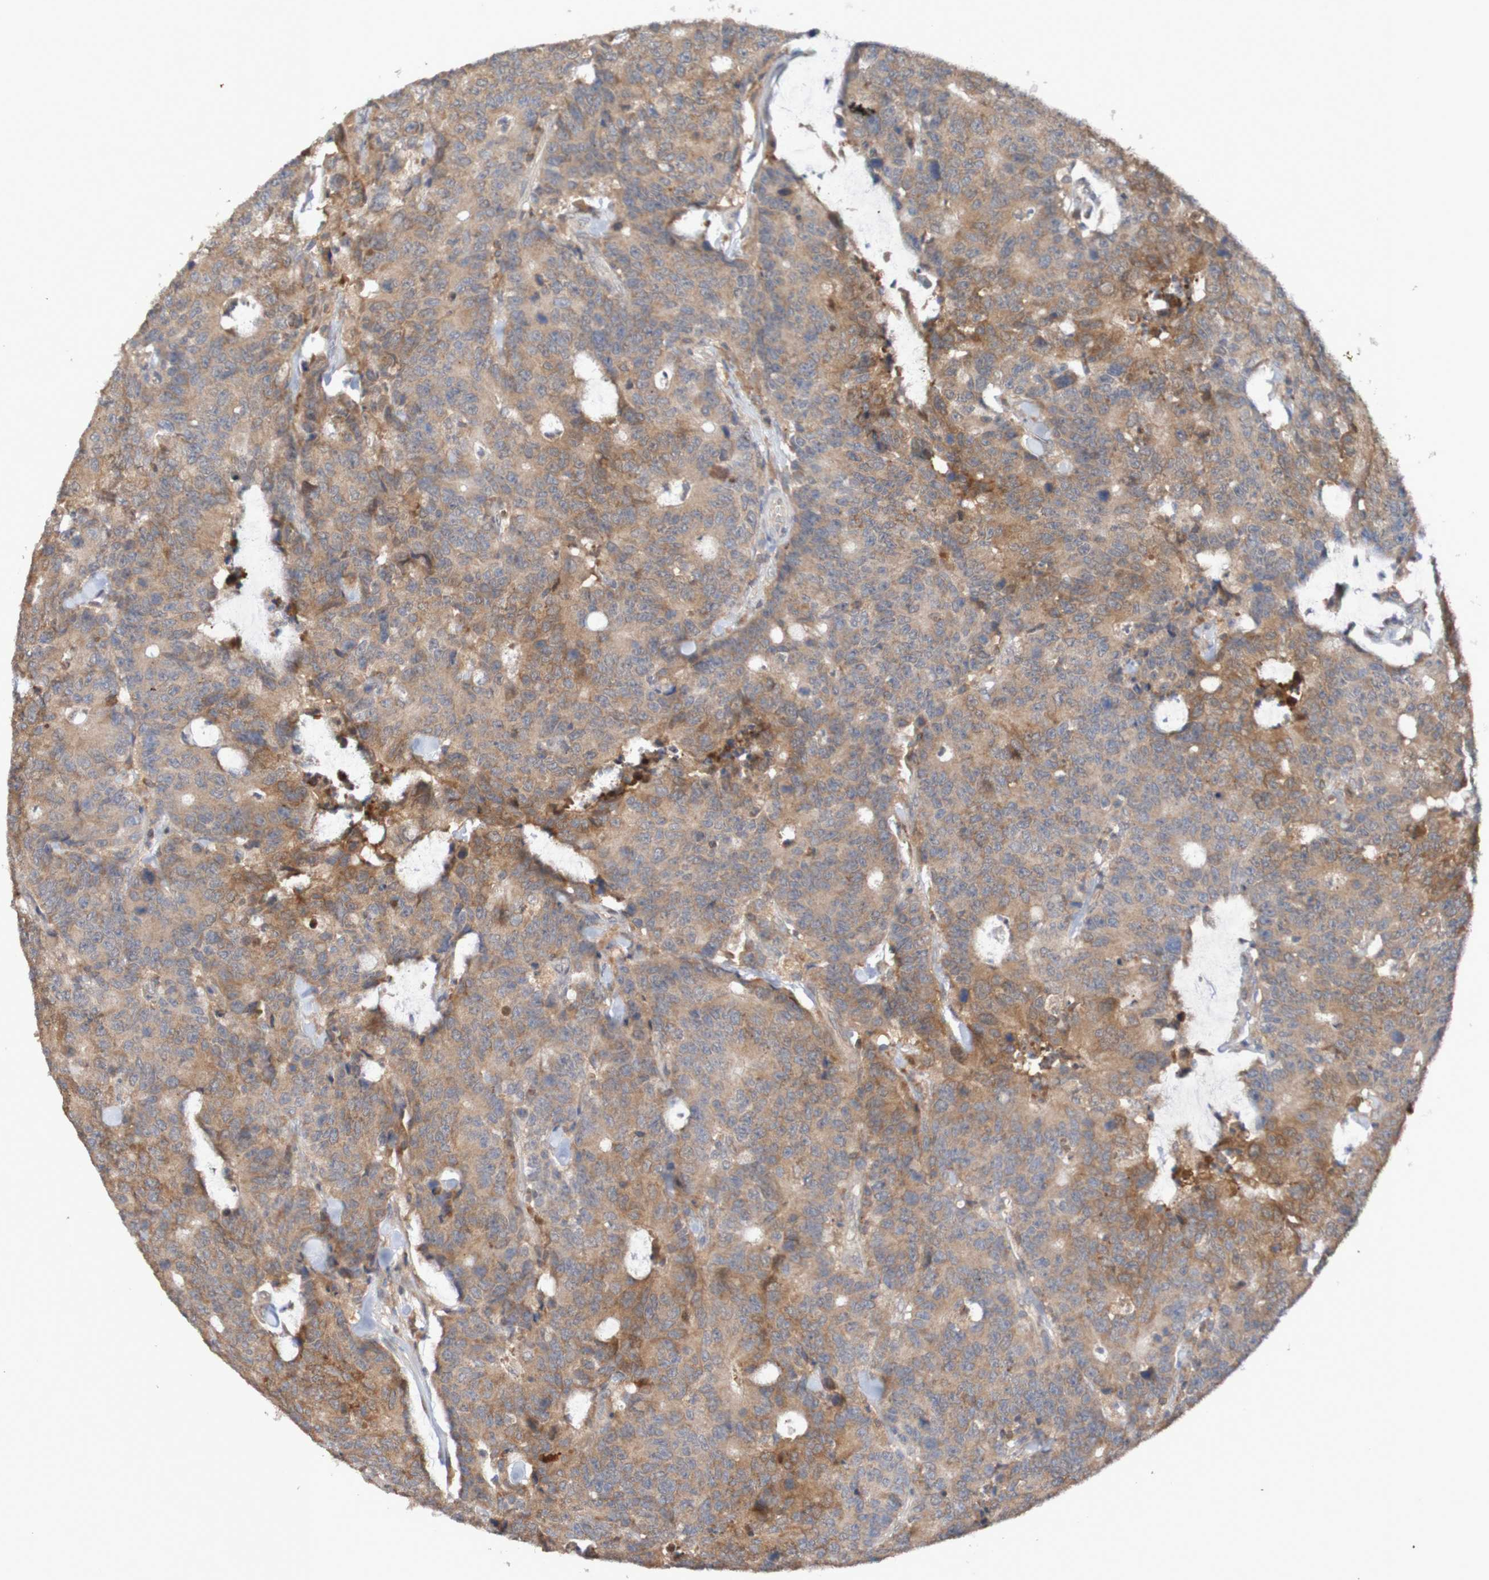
{"staining": {"intensity": "moderate", "quantity": ">75%", "location": "cytoplasmic/membranous"}, "tissue": "colorectal cancer", "cell_type": "Tumor cells", "image_type": "cancer", "snomed": [{"axis": "morphology", "description": "Adenocarcinoma, NOS"}, {"axis": "topography", "description": "Colon"}], "caption": "A high-resolution photomicrograph shows immunohistochemistry (IHC) staining of colorectal cancer, which reveals moderate cytoplasmic/membranous staining in approximately >75% of tumor cells. (DAB (3,3'-diaminobenzidine) = brown stain, brightfield microscopy at high magnification).", "gene": "C3orf18", "patient": {"sex": "female", "age": 86}}